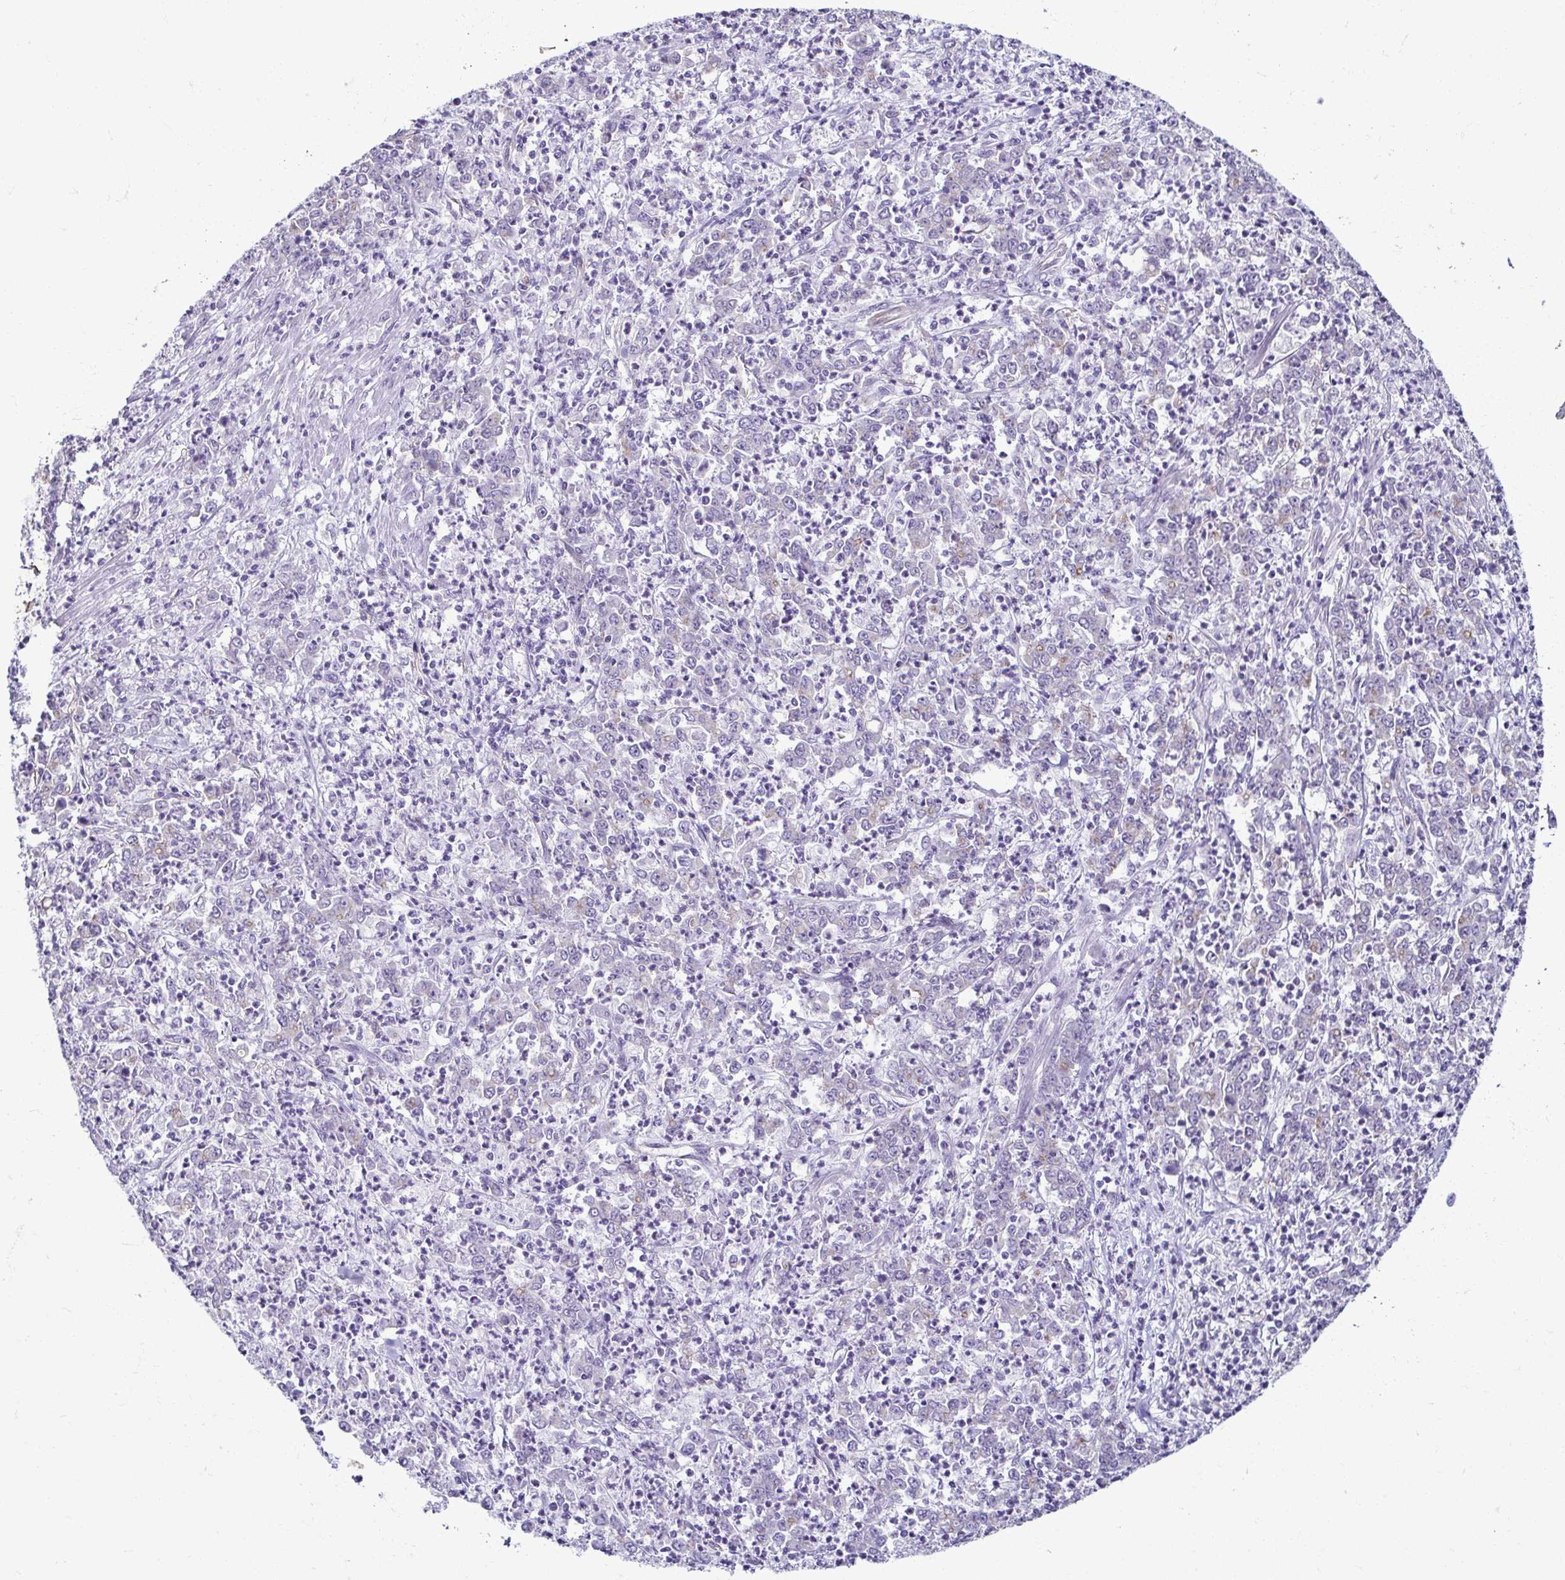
{"staining": {"intensity": "negative", "quantity": "none", "location": "none"}, "tissue": "stomach cancer", "cell_type": "Tumor cells", "image_type": "cancer", "snomed": [{"axis": "morphology", "description": "Adenocarcinoma, NOS"}, {"axis": "topography", "description": "Stomach, lower"}], "caption": "Tumor cells show no significant protein staining in stomach cancer.", "gene": "CASP14", "patient": {"sex": "female", "age": 71}}